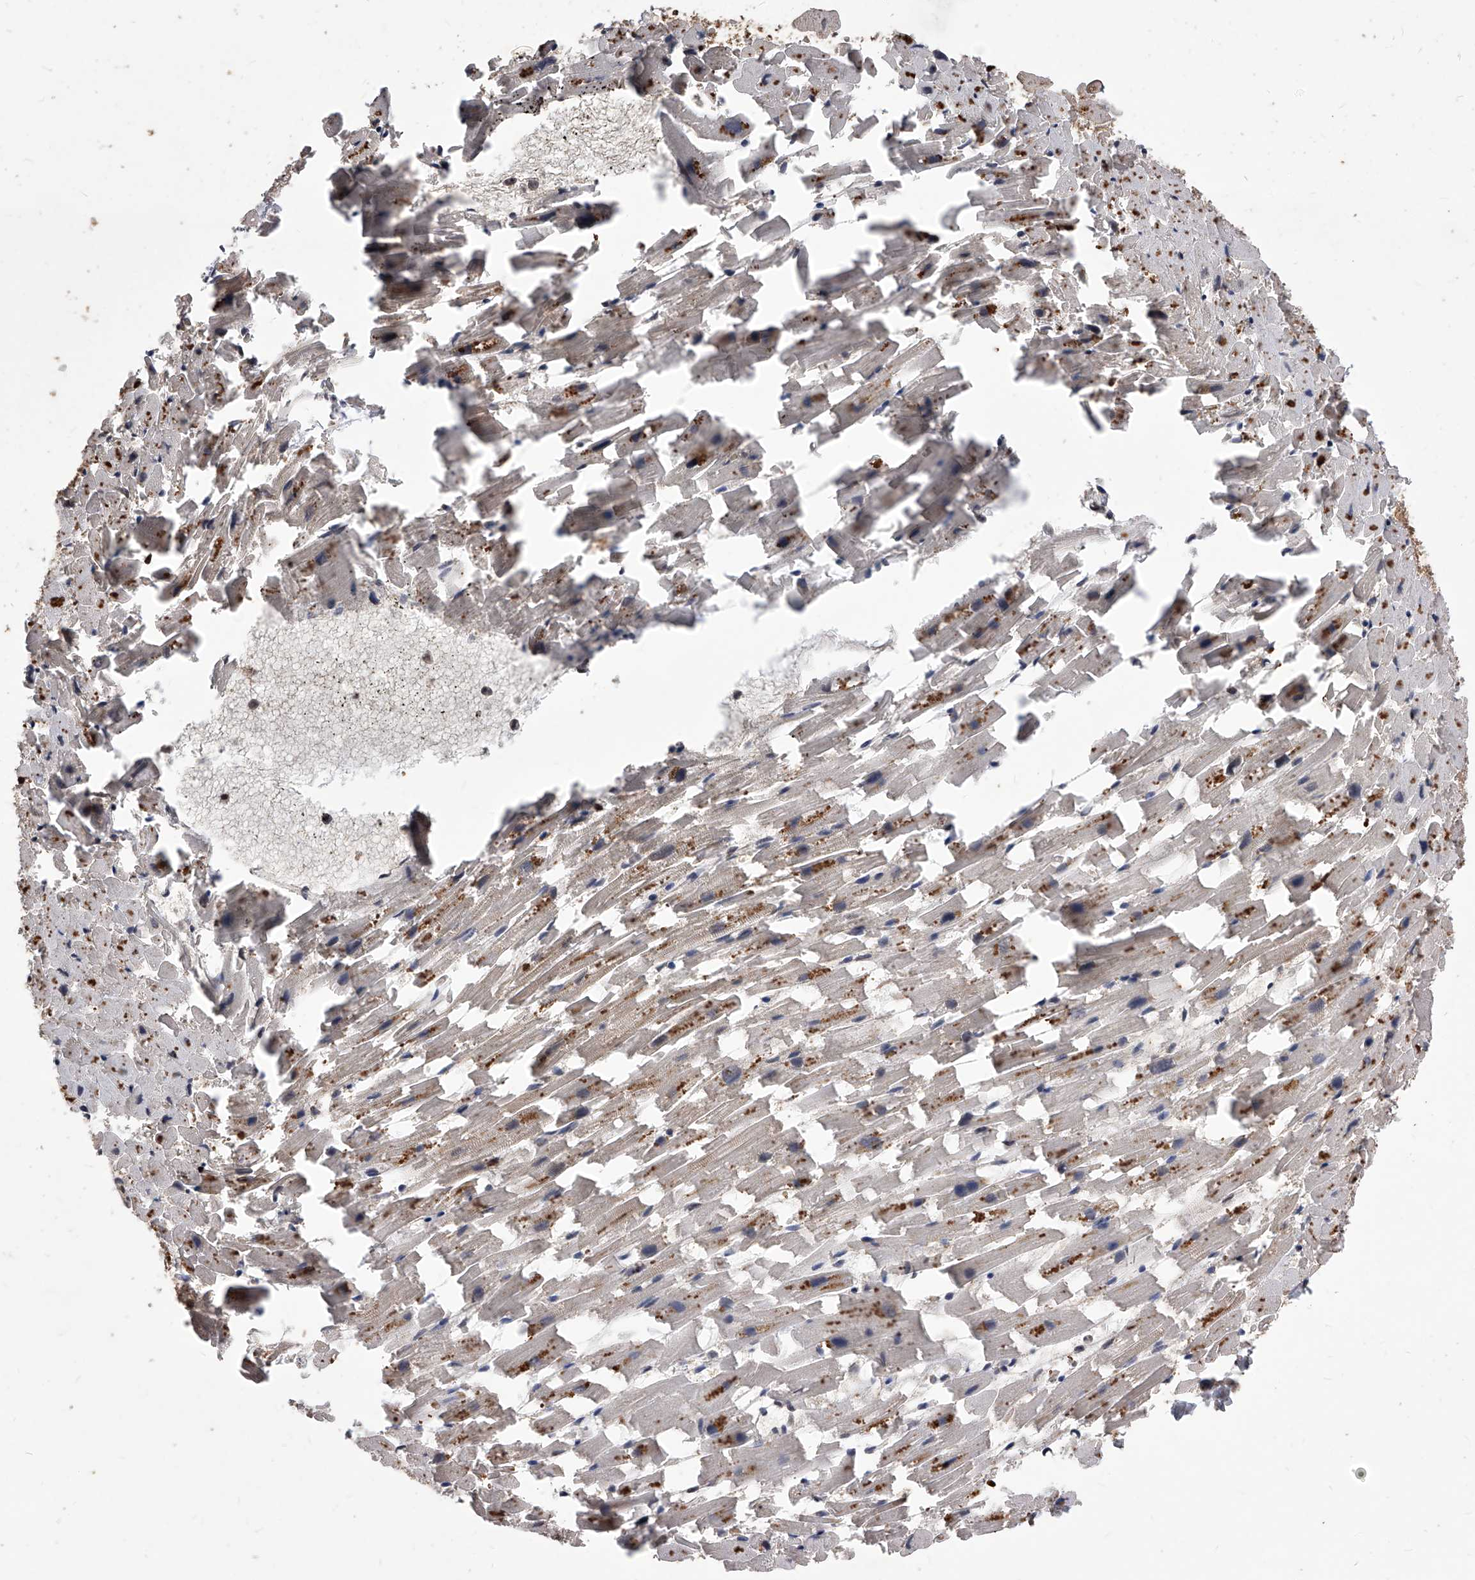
{"staining": {"intensity": "weak", "quantity": ">75%", "location": "cytoplasmic/membranous"}, "tissue": "heart muscle", "cell_type": "Cardiomyocytes", "image_type": "normal", "snomed": [{"axis": "morphology", "description": "Normal tissue, NOS"}, {"axis": "topography", "description": "Heart"}], "caption": "Unremarkable heart muscle was stained to show a protein in brown. There is low levels of weak cytoplasmic/membranous positivity in about >75% of cardiomyocytes.", "gene": "ID1", "patient": {"sex": "female", "age": 64}}